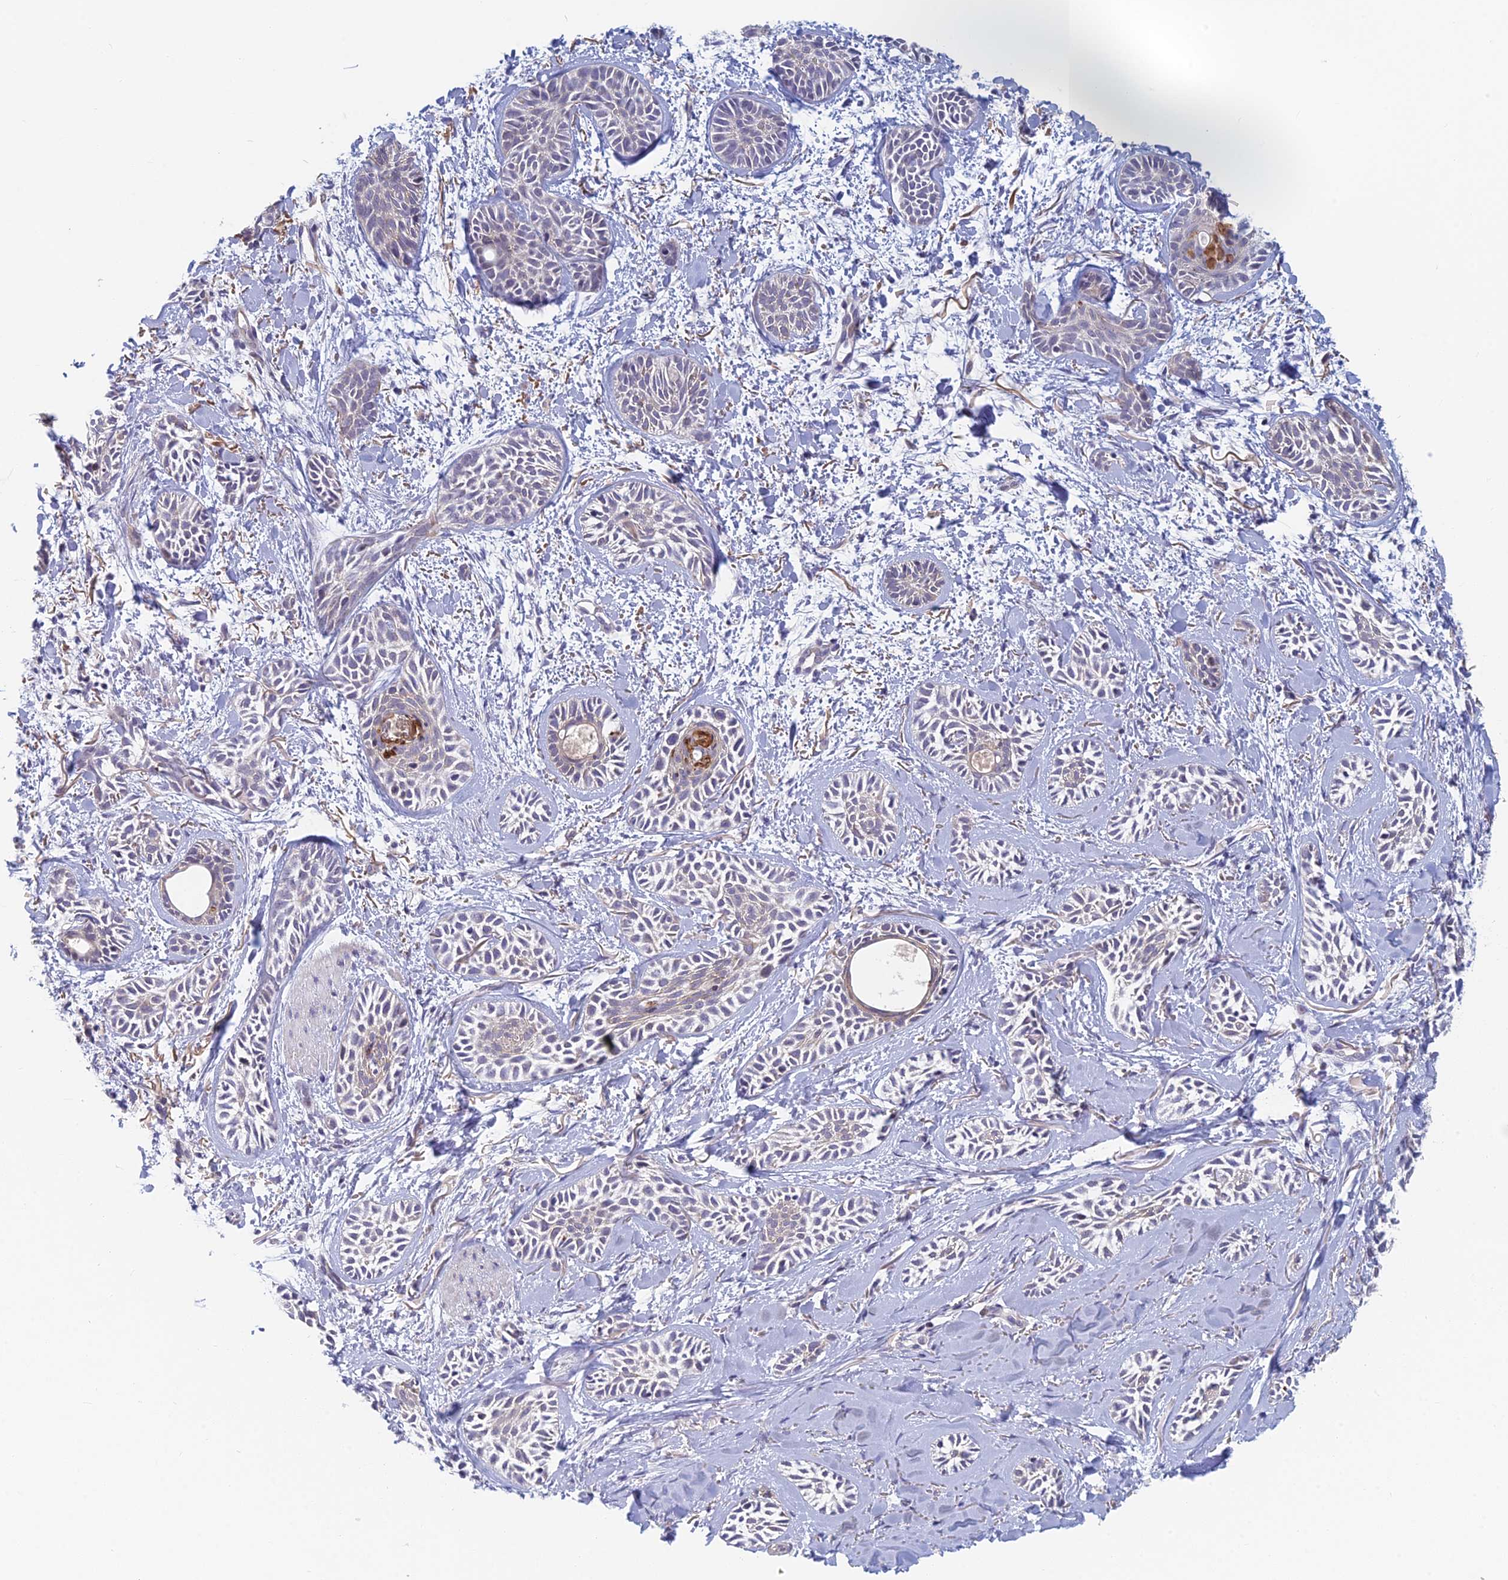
{"staining": {"intensity": "negative", "quantity": "none", "location": "none"}, "tissue": "skin cancer", "cell_type": "Tumor cells", "image_type": "cancer", "snomed": [{"axis": "morphology", "description": "Basal cell carcinoma"}, {"axis": "topography", "description": "Skin"}], "caption": "There is no significant staining in tumor cells of basal cell carcinoma (skin).", "gene": "PPP1R26", "patient": {"sex": "female", "age": 59}}